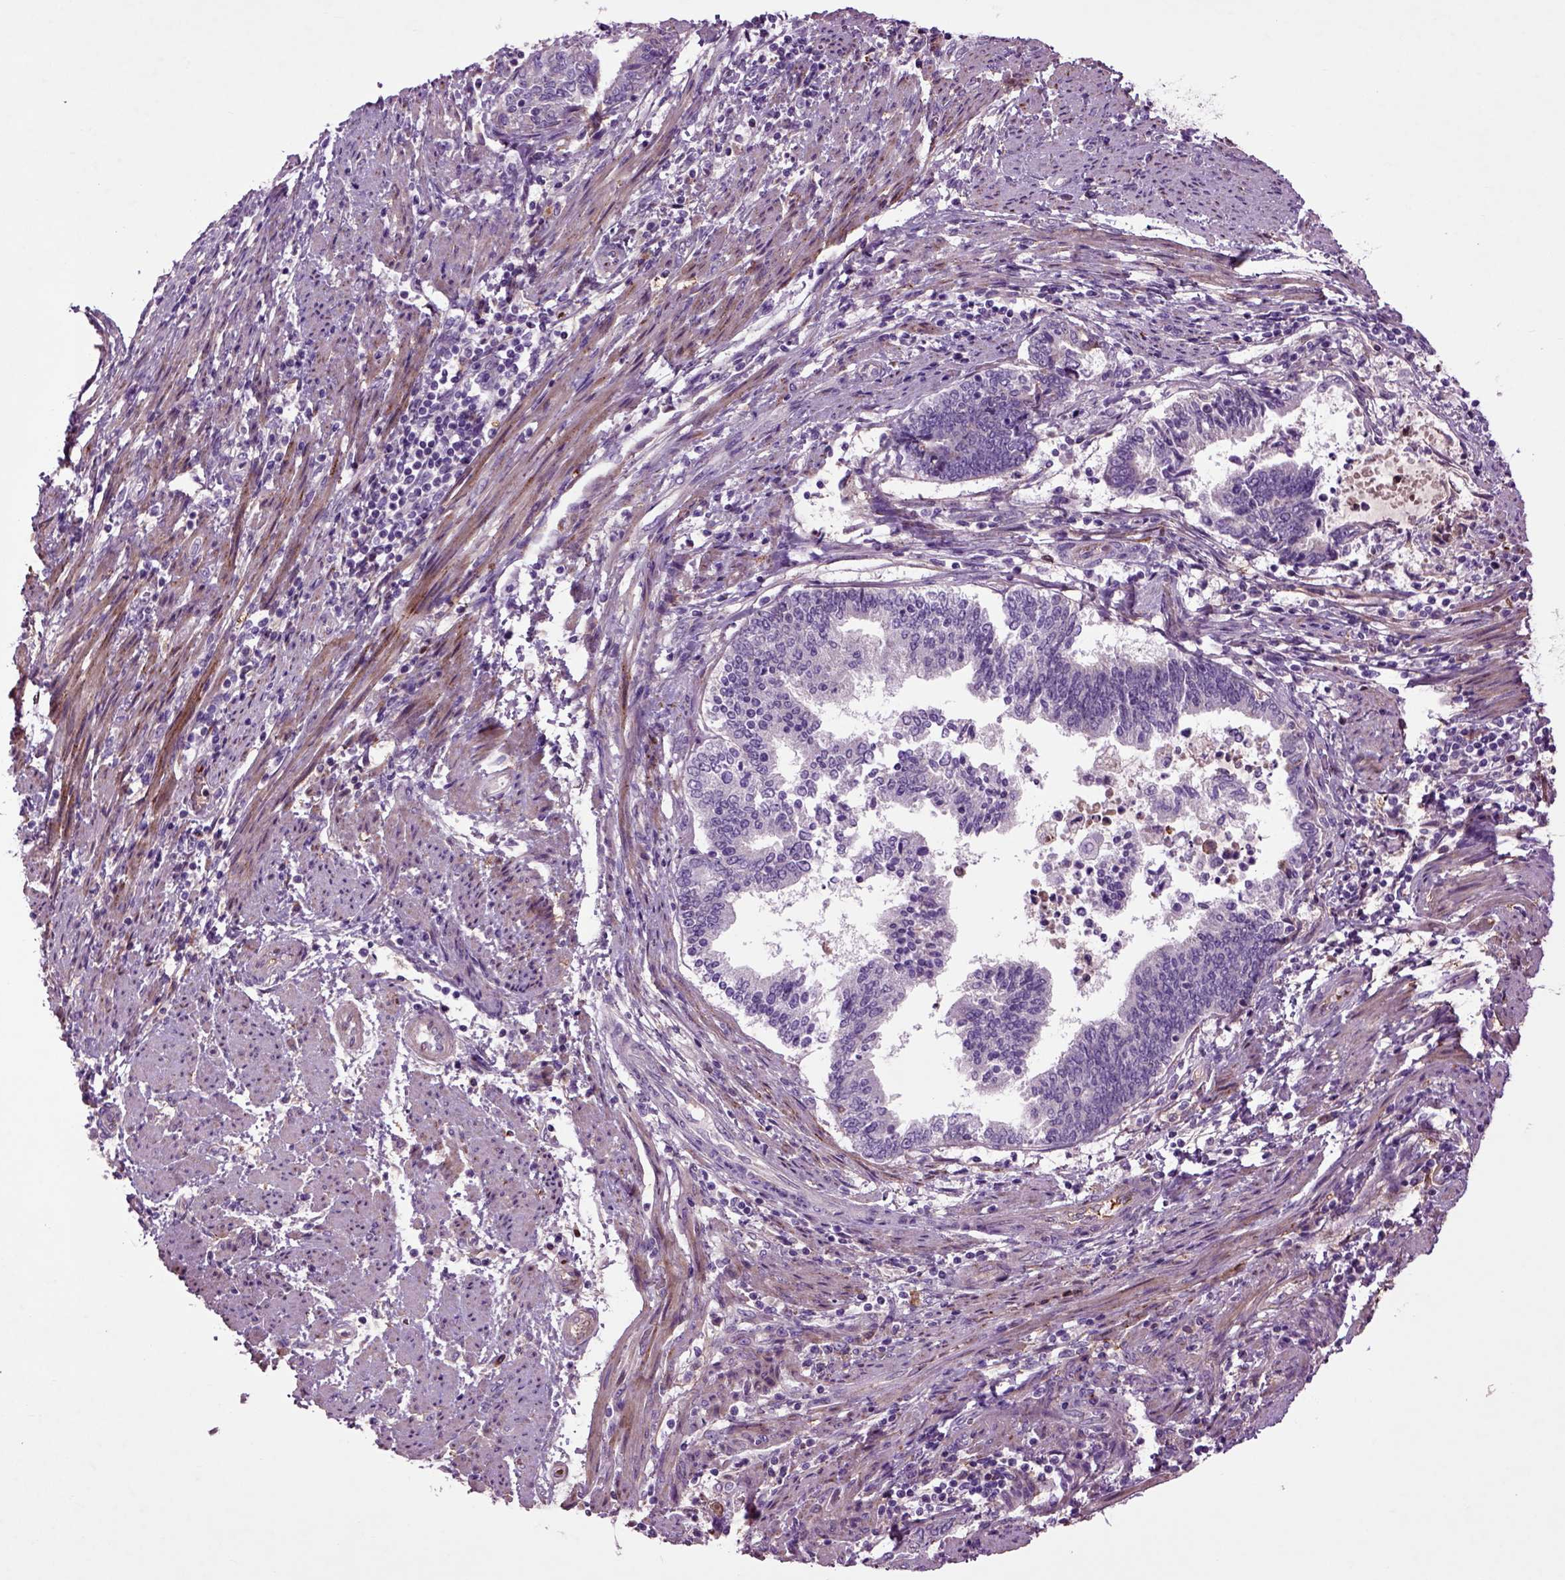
{"staining": {"intensity": "negative", "quantity": "none", "location": "none"}, "tissue": "endometrial cancer", "cell_type": "Tumor cells", "image_type": "cancer", "snomed": [{"axis": "morphology", "description": "Adenocarcinoma, NOS"}, {"axis": "topography", "description": "Endometrium"}], "caption": "IHC of adenocarcinoma (endometrial) displays no positivity in tumor cells. (Stains: DAB IHC with hematoxylin counter stain, Microscopy: brightfield microscopy at high magnification).", "gene": "SPON1", "patient": {"sex": "female", "age": 65}}